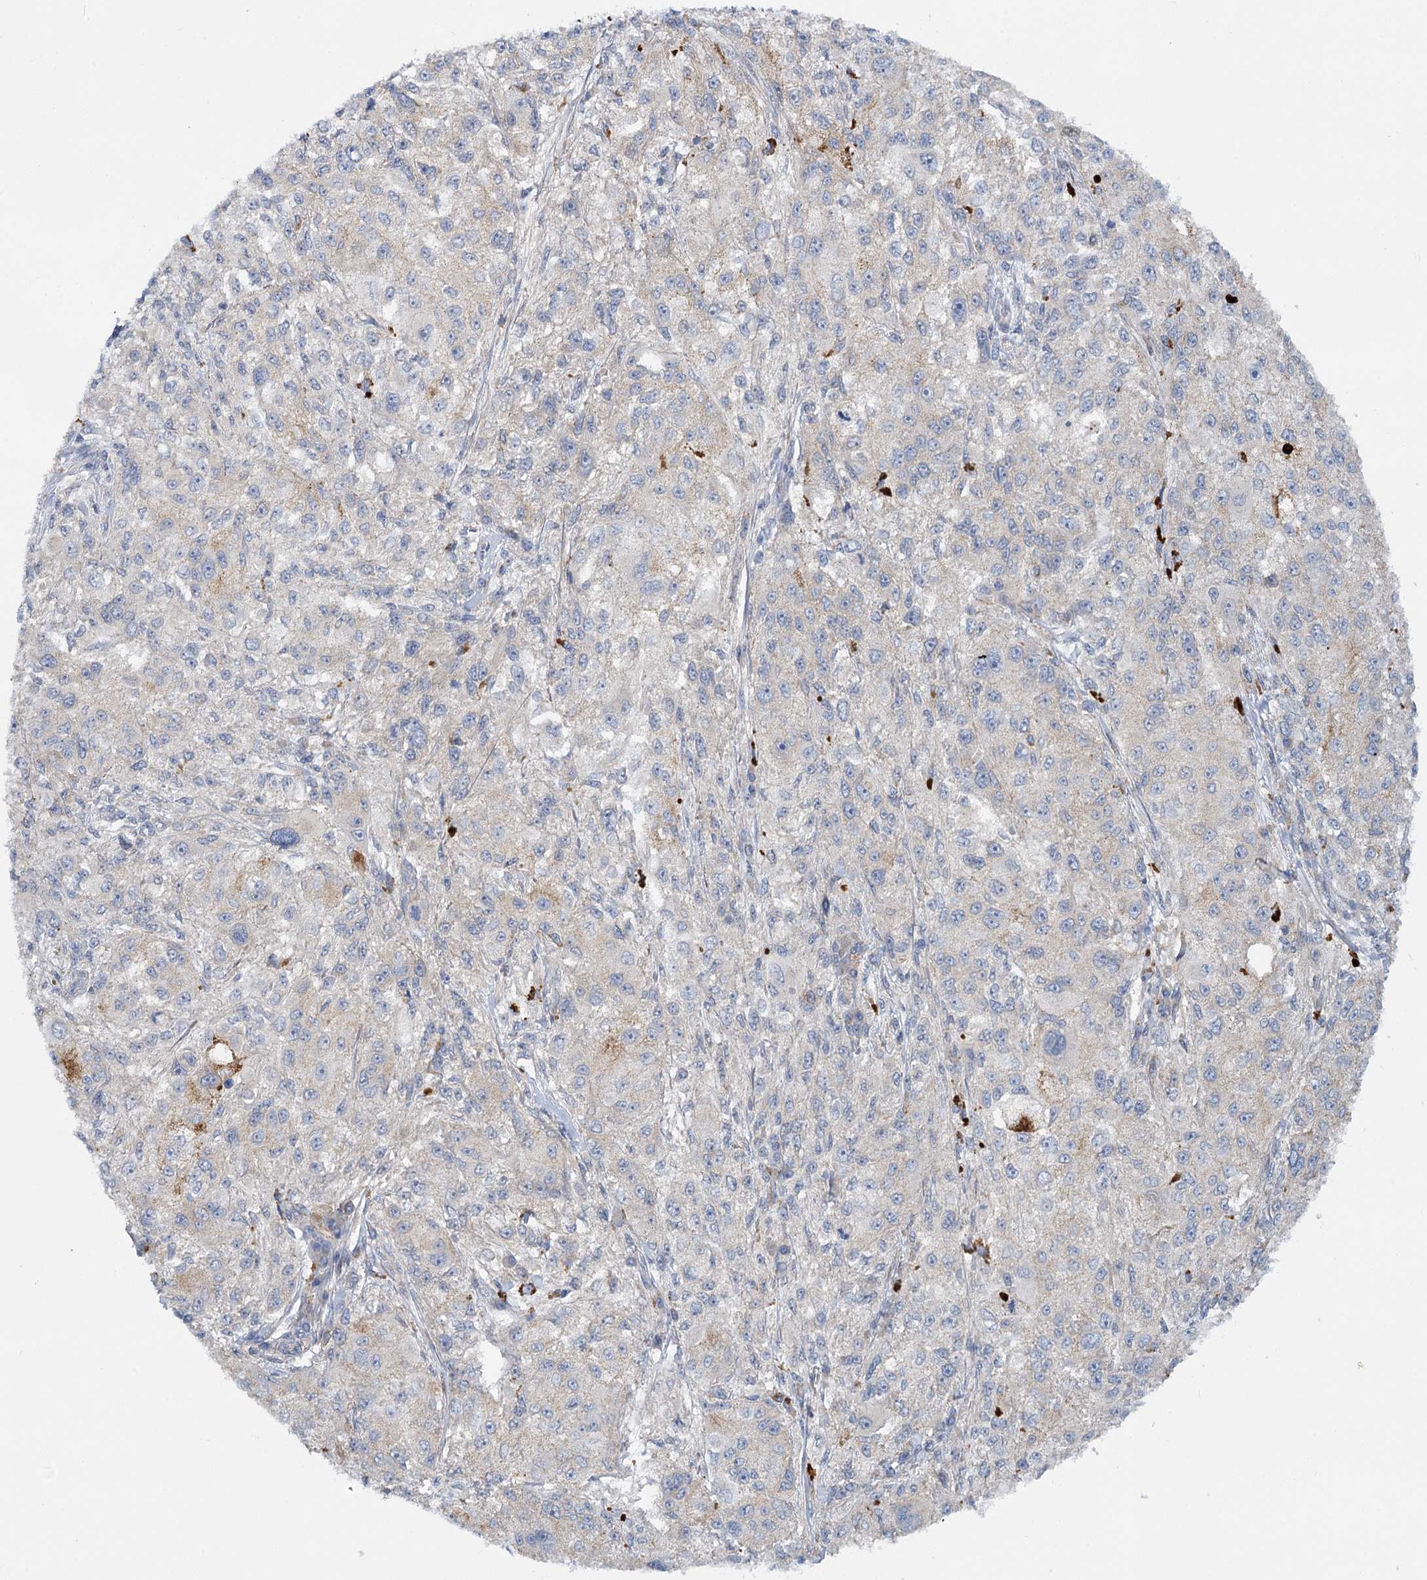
{"staining": {"intensity": "negative", "quantity": "none", "location": "none"}, "tissue": "melanoma", "cell_type": "Tumor cells", "image_type": "cancer", "snomed": [{"axis": "morphology", "description": "Necrosis, NOS"}, {"axis": "morphology", "description": "Malignant melanoma, NOS"}, {"axis": "topography", "description": "Skin"}], "caption": "Immunohistochemistry (IHC) of melanoma exhibits no expression in tumor cells. (DAB (3,3'-diaminobenzidine) IHC visualized using brightfield microscopy, high magnification).", "gene": "MBLAC2", "patient": {"sex": "female", "age": 87}}